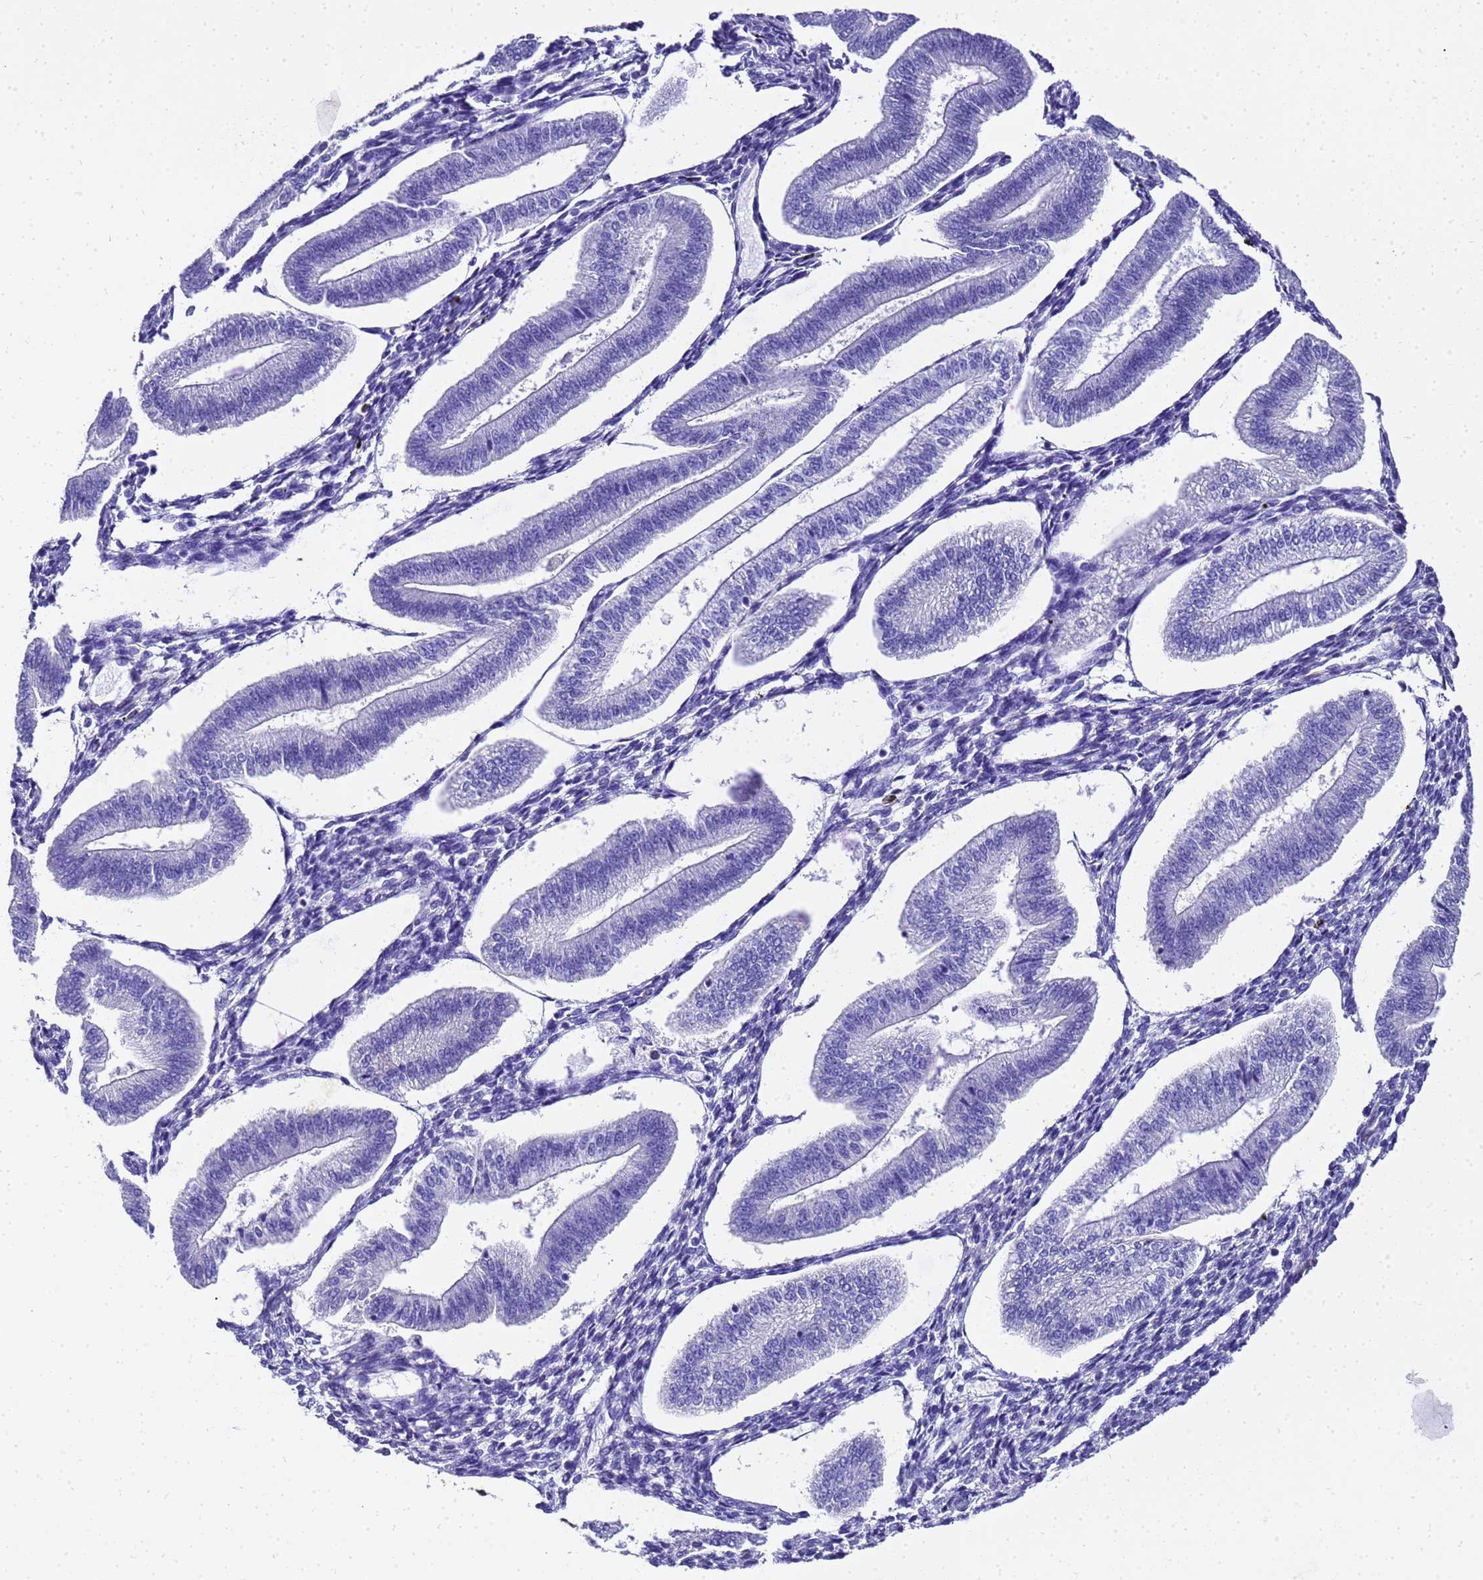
{"staining": {"intensity": "negative", "quantity": "none", "location": "none"}, "tissue": "endometrium", "cell_type": "Cells in endometrial stroma", "image_type": "normal", "snomed": [{"axis": "morphology", "description": "Normal tissue, NOS"}, {"axis": "topography", "description": "Endometrium"}], "caption": "Immunohistochemical staining of benign human endometrium exhibits no significant staining in cells in endometrial stroma.", "gene": "HSPB6", "patient": {"sex": "female", "age": 34}}